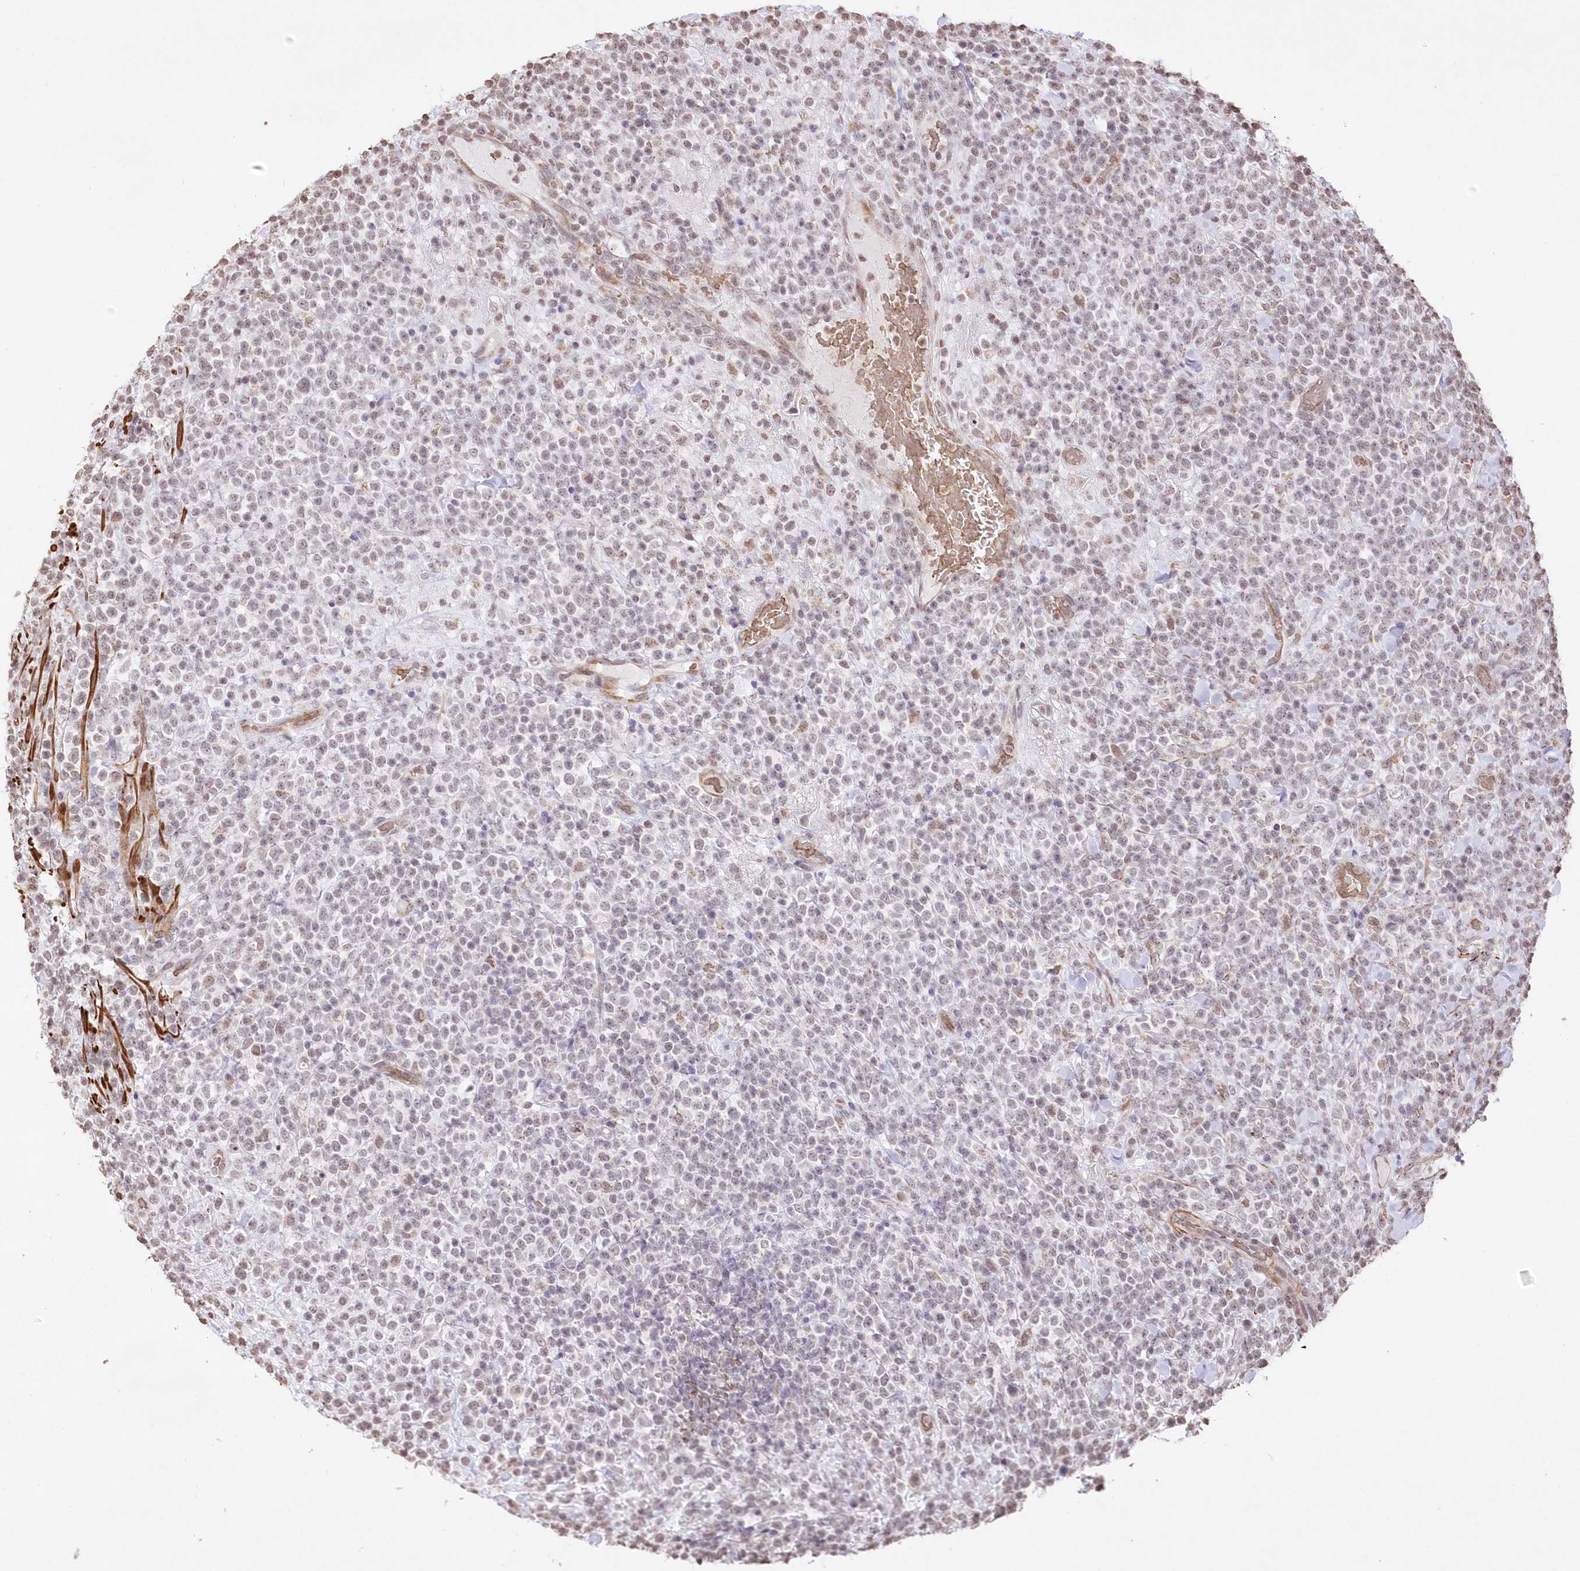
{"staining": {"intensity": "negative", "quantity": "none", "location": "none"}, "tissue": "lymphoma", "cell_type": "Tumor cells", "image_type": "cancer", "snomed": [{"axis": "morphology", "description": "Malignant lymphoma, non-Hodgkin's type, High grade"}, {"axis": "topography", "description": "Colon"}], "caption": "Malignant lymphoma, non-Hodgkin's type (high-grade) was stained to show a protein in brown. There is no significant positivity in tumor cells.", "gene": "RBM27", "patient": {"sex": "female", "age": 53}}